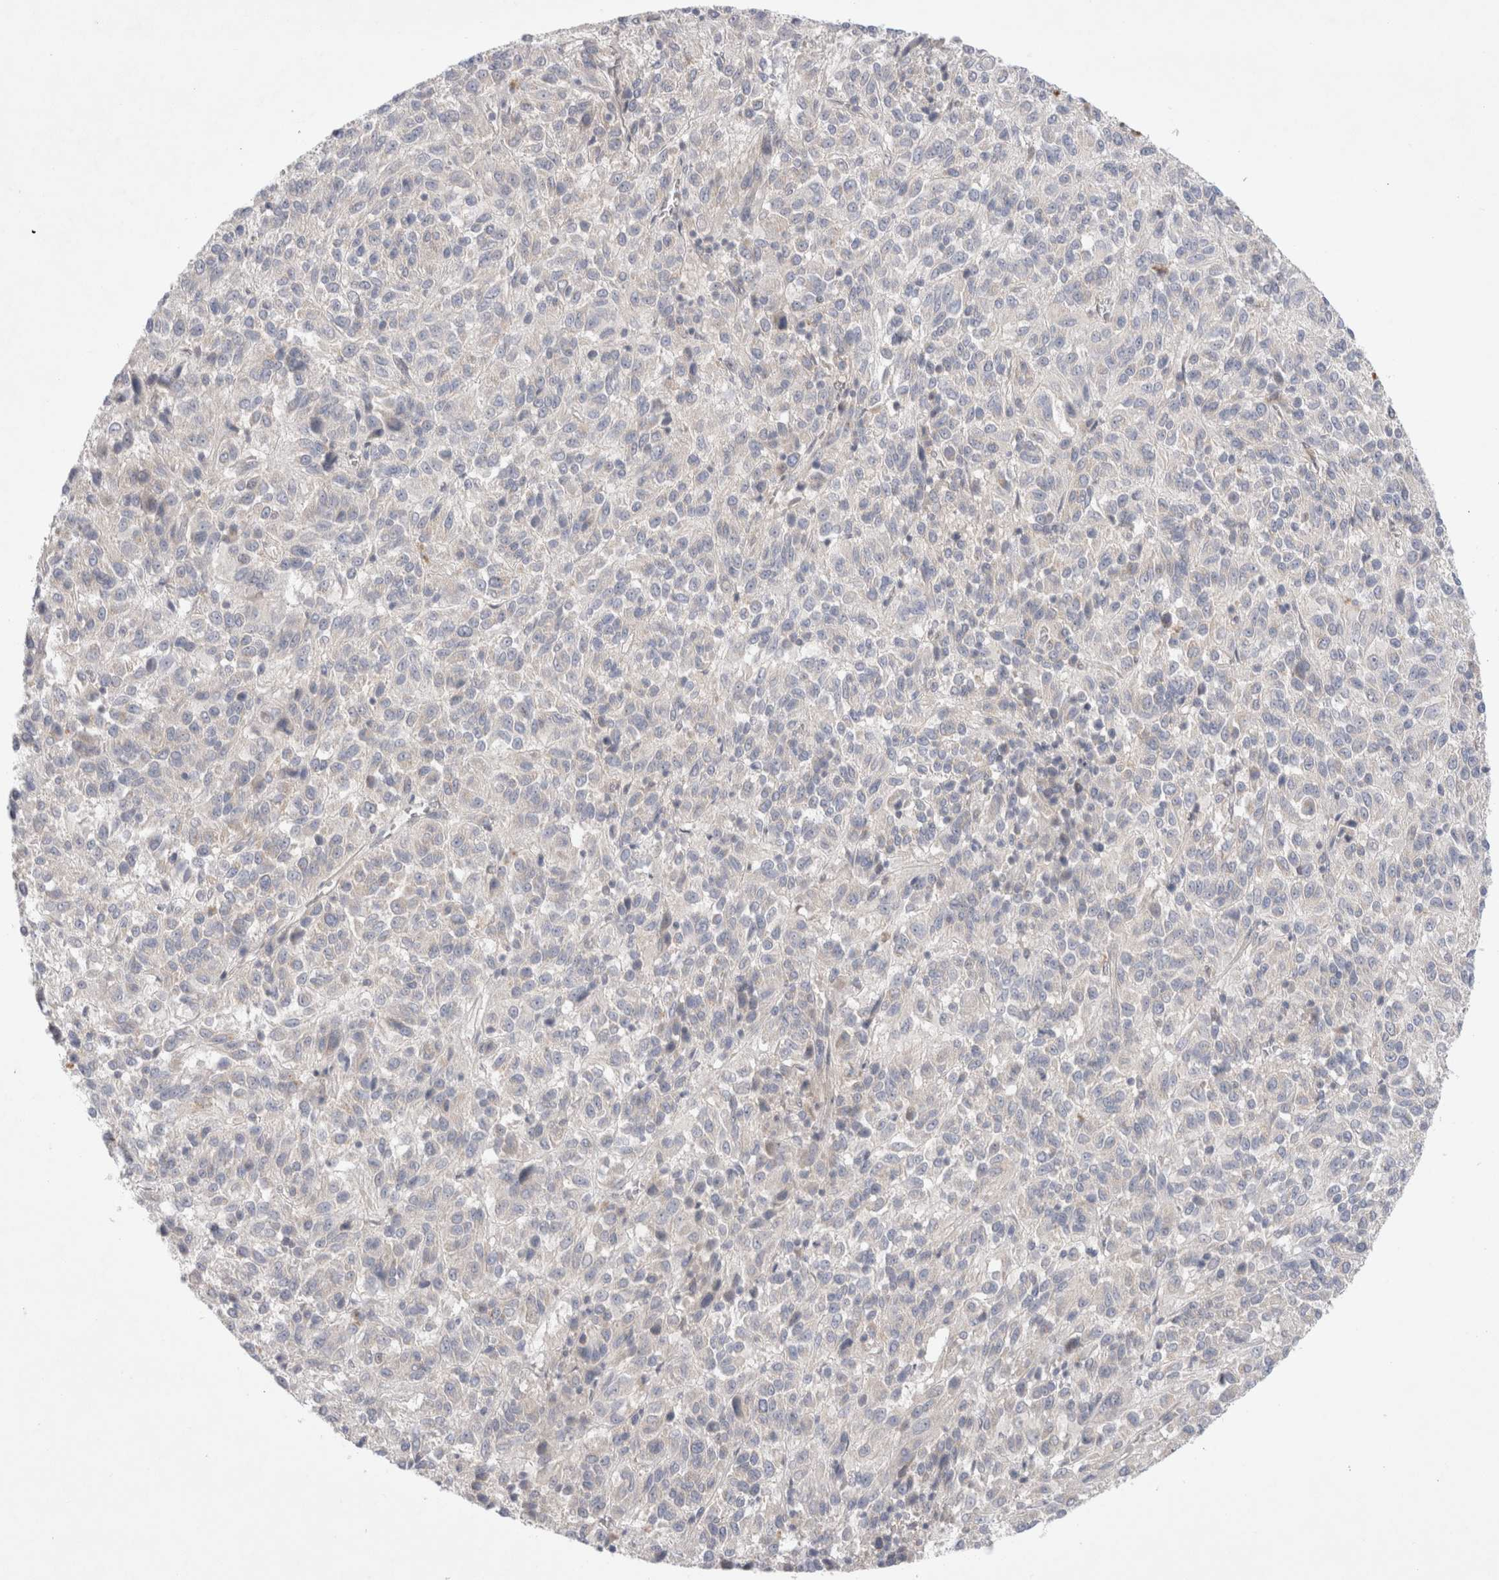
{"staining": {"intensity": "negative", "quantity": "none", "location": "none"}, "tissue": "melanoma", "cell_type": "Tumor cells", "image_type": "cancer", "snomed": [{"axis": "morphology", "description": "Malignant melanoma, Metastatic site"}, {"axis": "topography", "description": "Lung"}], "caption": "Immunohistochemistry (IHC) of melanoma reveals no expression in tumor cells.", "gene": "BICD2", "patient": {"sex": "male", "age": 64}}